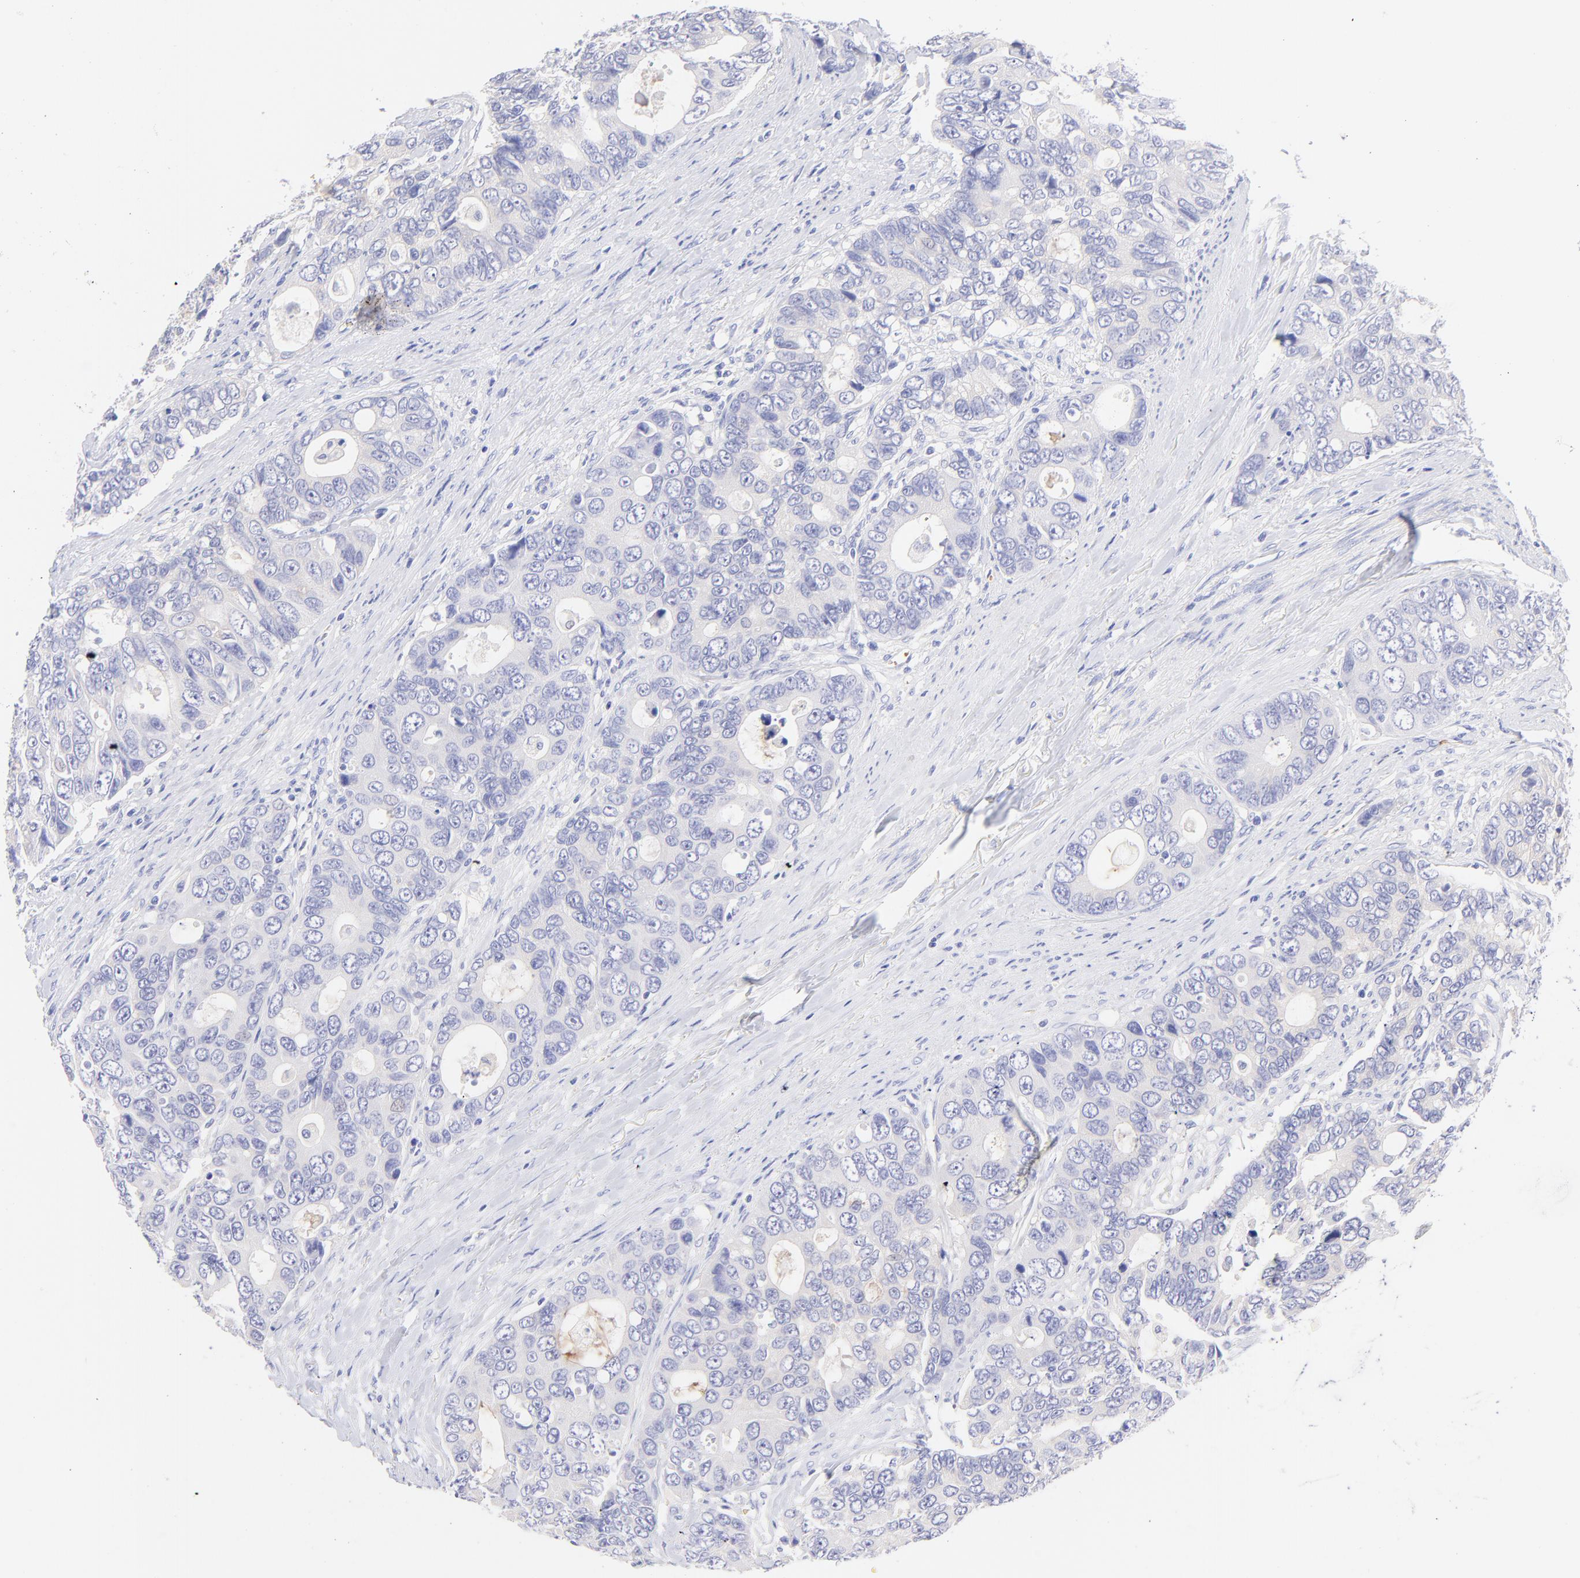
{"staining": {"intensity": "negative", "quantity": "none", "location": "none"}, "tissue": "colorectal cancer", "cell_type": "Tumor cells", "image_type": "cancer", "snomed": [{"axis": "morphology", "description": "Adenocarcinoma, NOS"}, {"axis": "topography", "description": "Rectum"}], "caption": "Tumor cells are negative for protein expression in human colorectal cancer (adenocarcinoma). (Immunohistochemistry (ihc), brightfield microscopy, high magnification).", "gene": "FRMPD3", "patient": {"sex": "female", "age": 67}}